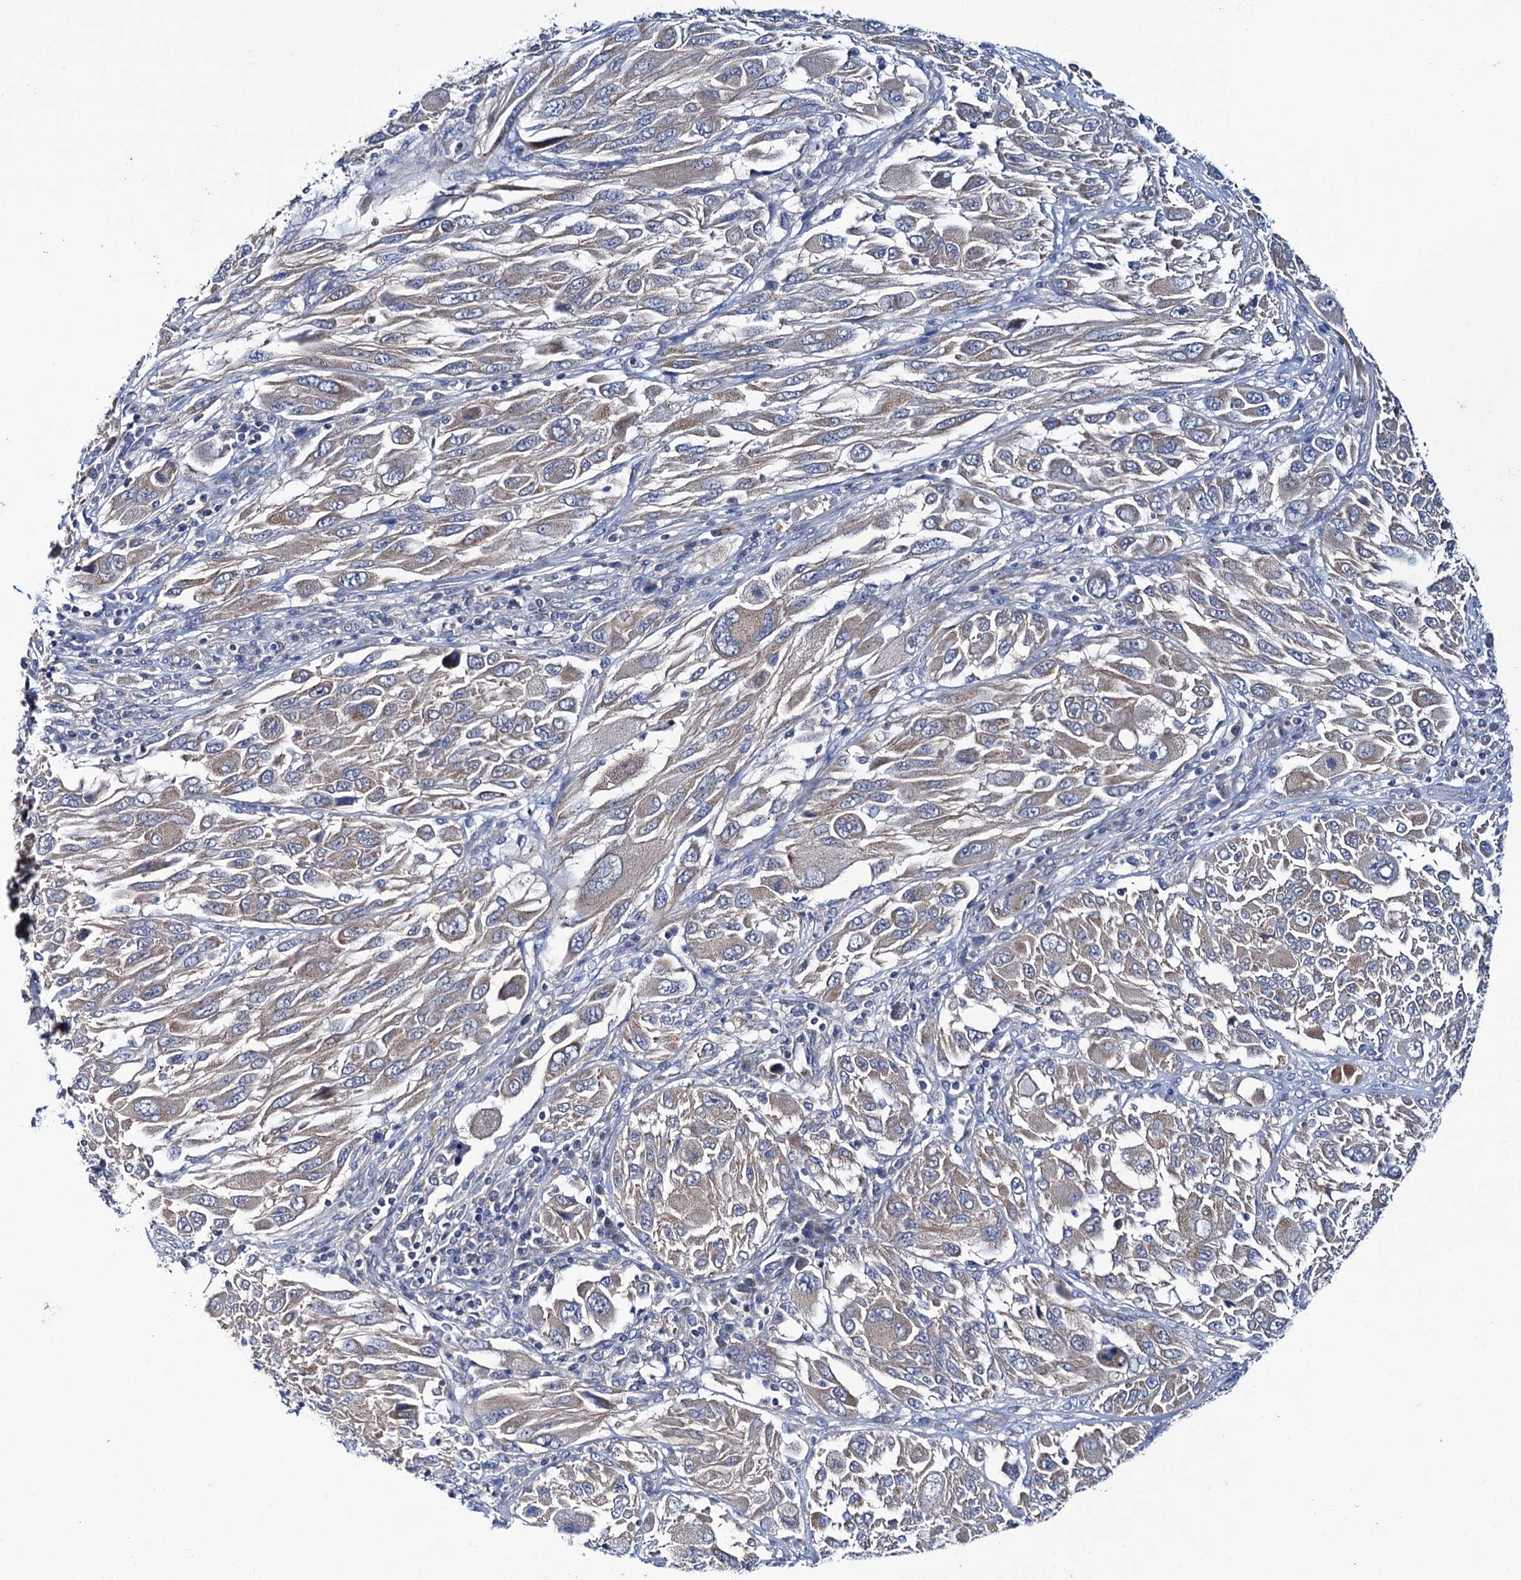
{"staining": {"intensity": "weak", "quantity": ">75%", "location": "cytoplasmic/membranous"}, "tissue": "melanoma", "cell_type": "Tumor cells", "image_type": "cancer", "snomed": [{"axis": "morphology", "description": "Malignant melanoma, NOS"}, {"axis": "topography", "description": "Skin"}], "caption": "Protein expression analysis of human malignant melanoma reveals weak cytoplasmic/membranous staining in about >75% of tumor cells.", "gene": "CEP295", "patient": {"sex": "female", "age": 91}}